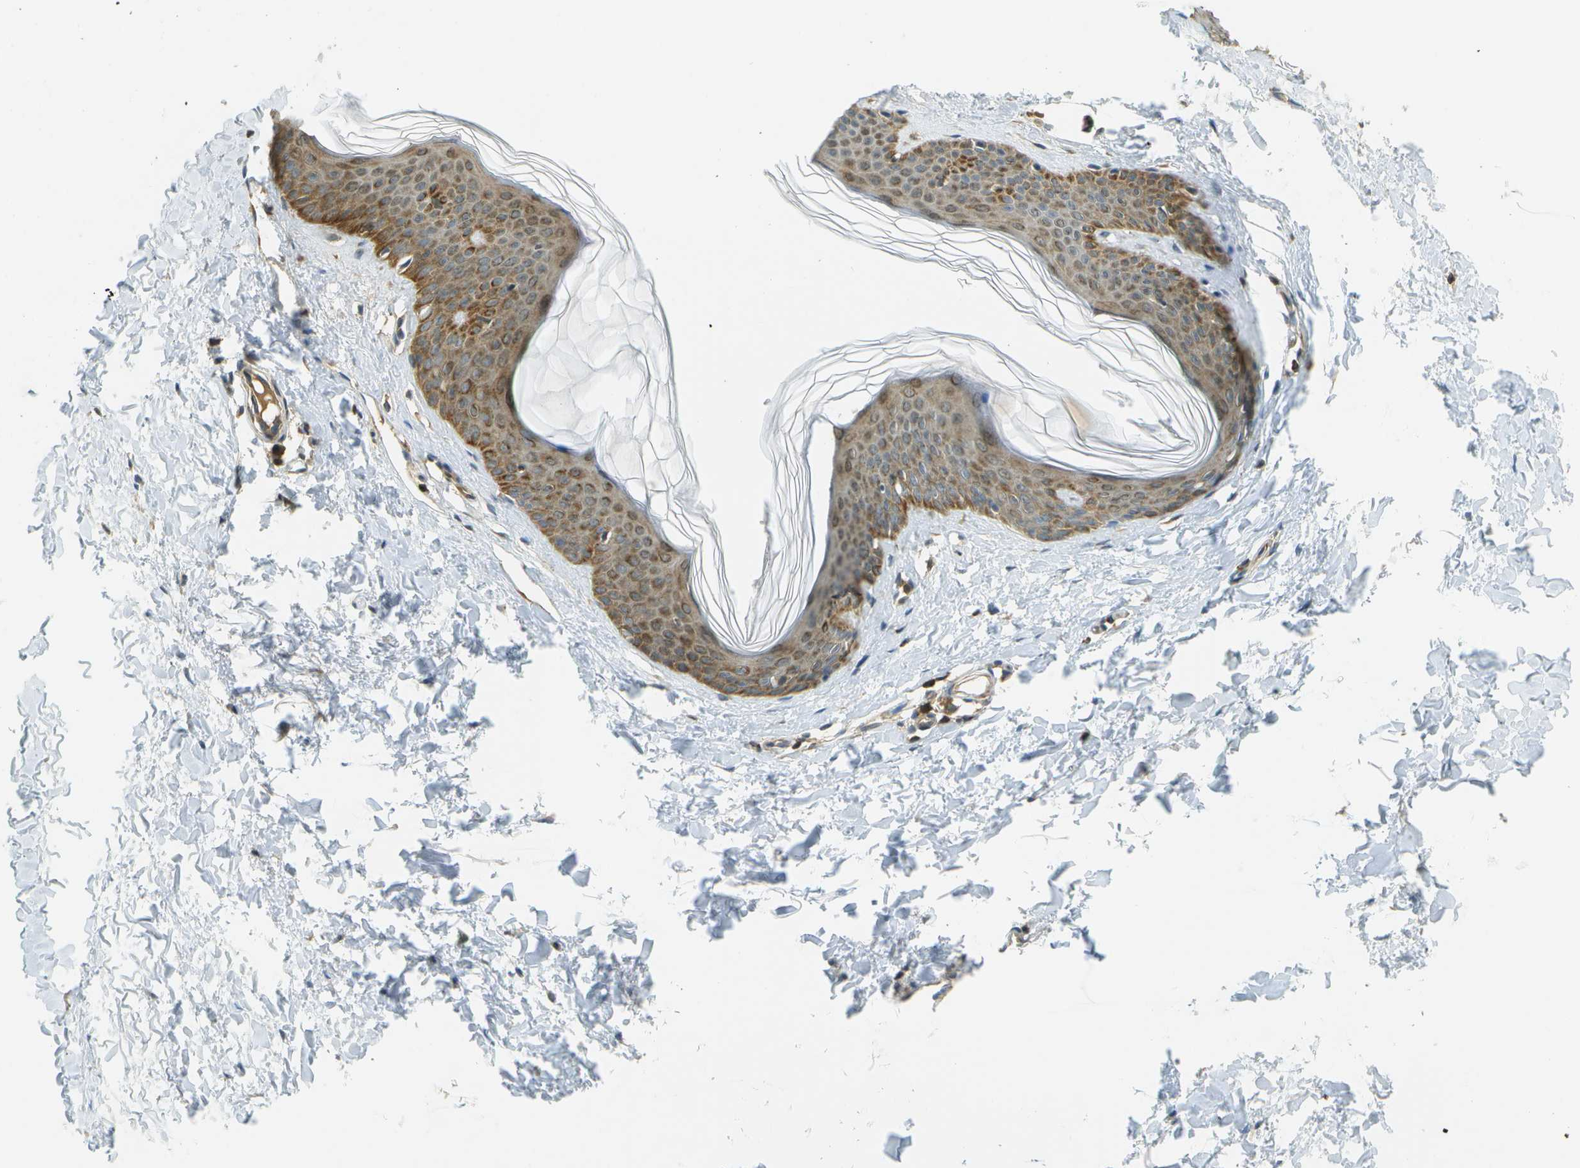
{"staining": {"intensity": "negative", "quantity": "none", "location": "none"}, "tissue": "skin", "cell_type": "Fibroblasts", "image_type": "normal", "snomed": [{"axis": "morphology", "description": "Normal tissue, NOS"}, {"axis": "topography", "description": "Skin"}], "caption": "The image exhibits no significant expression in fibroblasts of skin.", "gene": "TMTC1", "patient": {"sex": "female", "age": 17}}